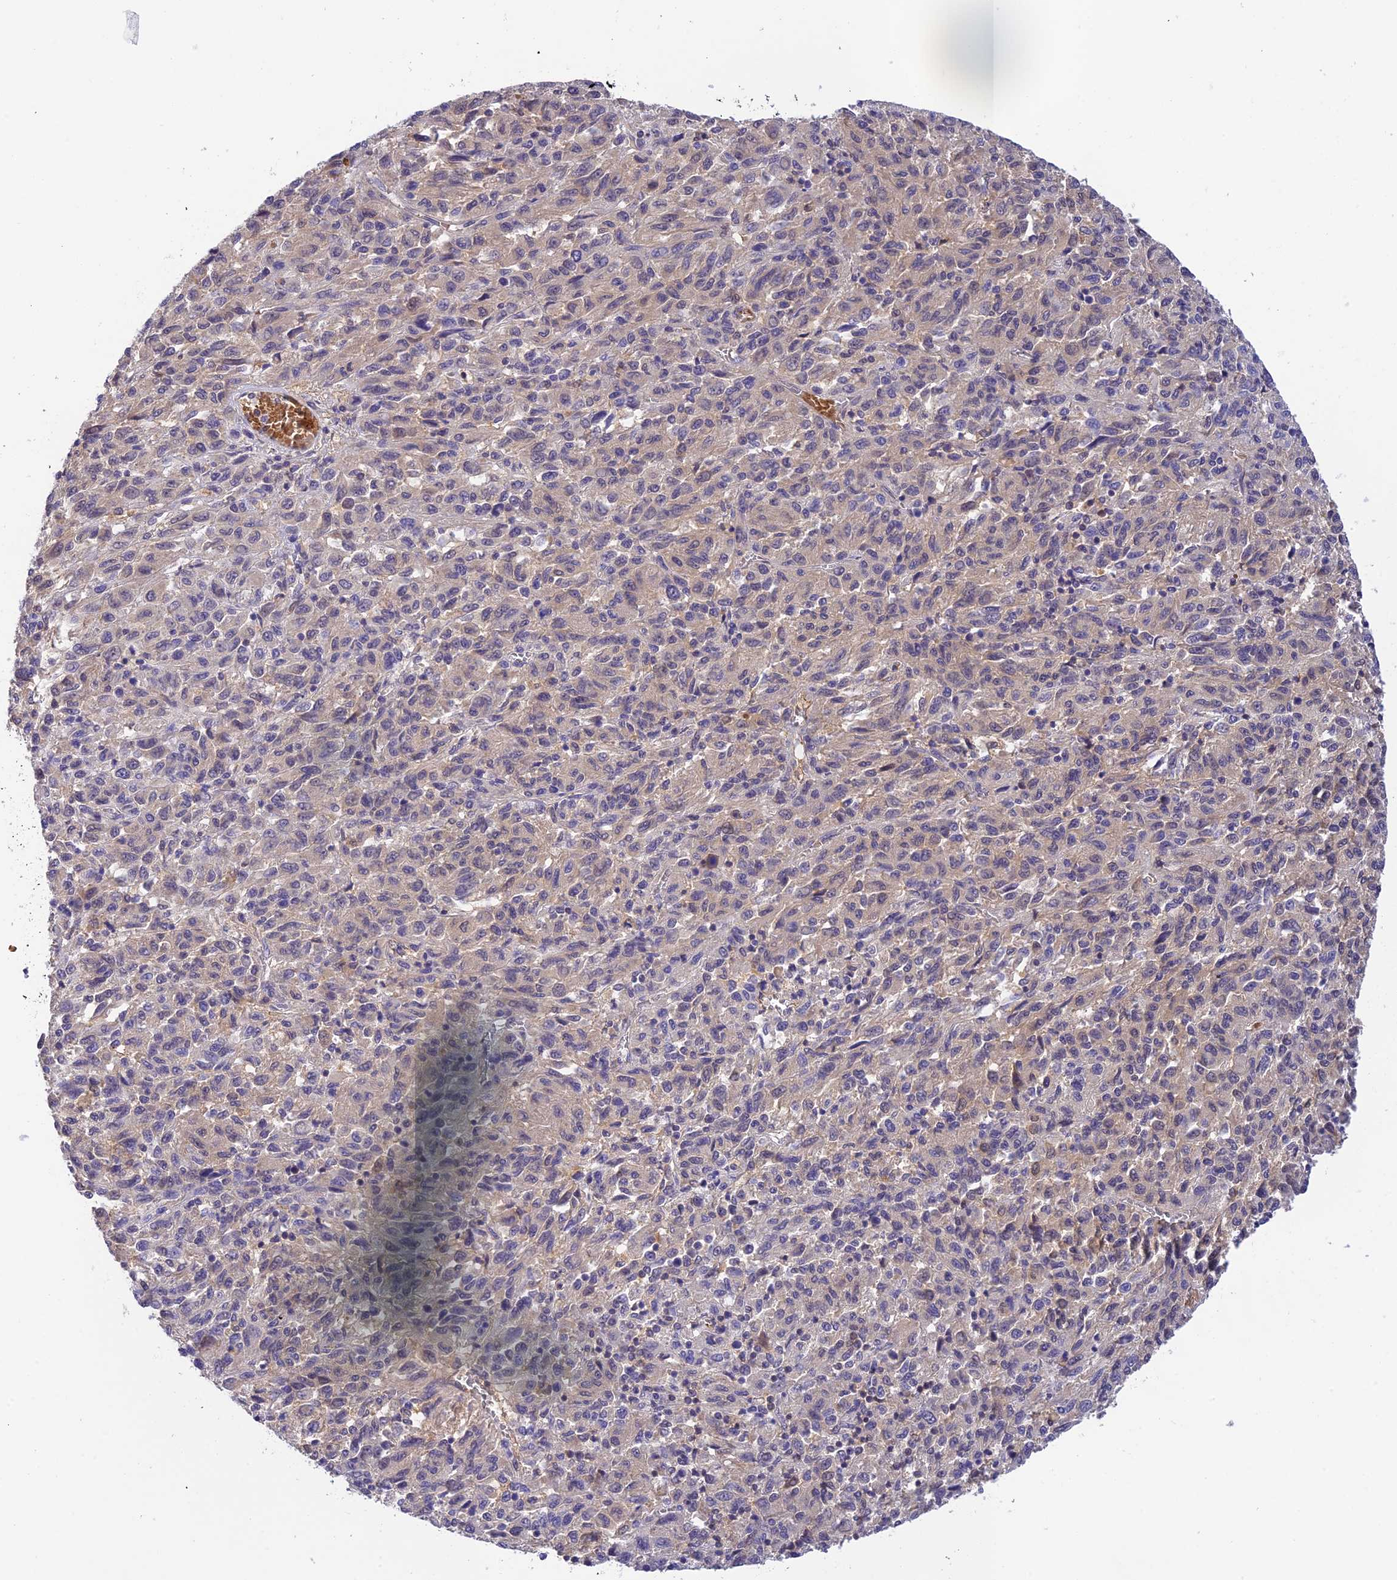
{"staining": {"intensity": "negative", "quantity": "none", "location": "none"}, "tissue": "melanoma", "cell_type": "Tumor cells", "image_type": "cancer", "snomed": [{"axis": "morphology", "description": "Malignant melanoma, Metastatic site"}, {"axis": "topography", "description": "Lung"}], "caption": "The micrograph shows no significant staining in tumor cells of melanoma.", "gene": "HDHD2", "patient": {"sex": "male", "age": 64}}